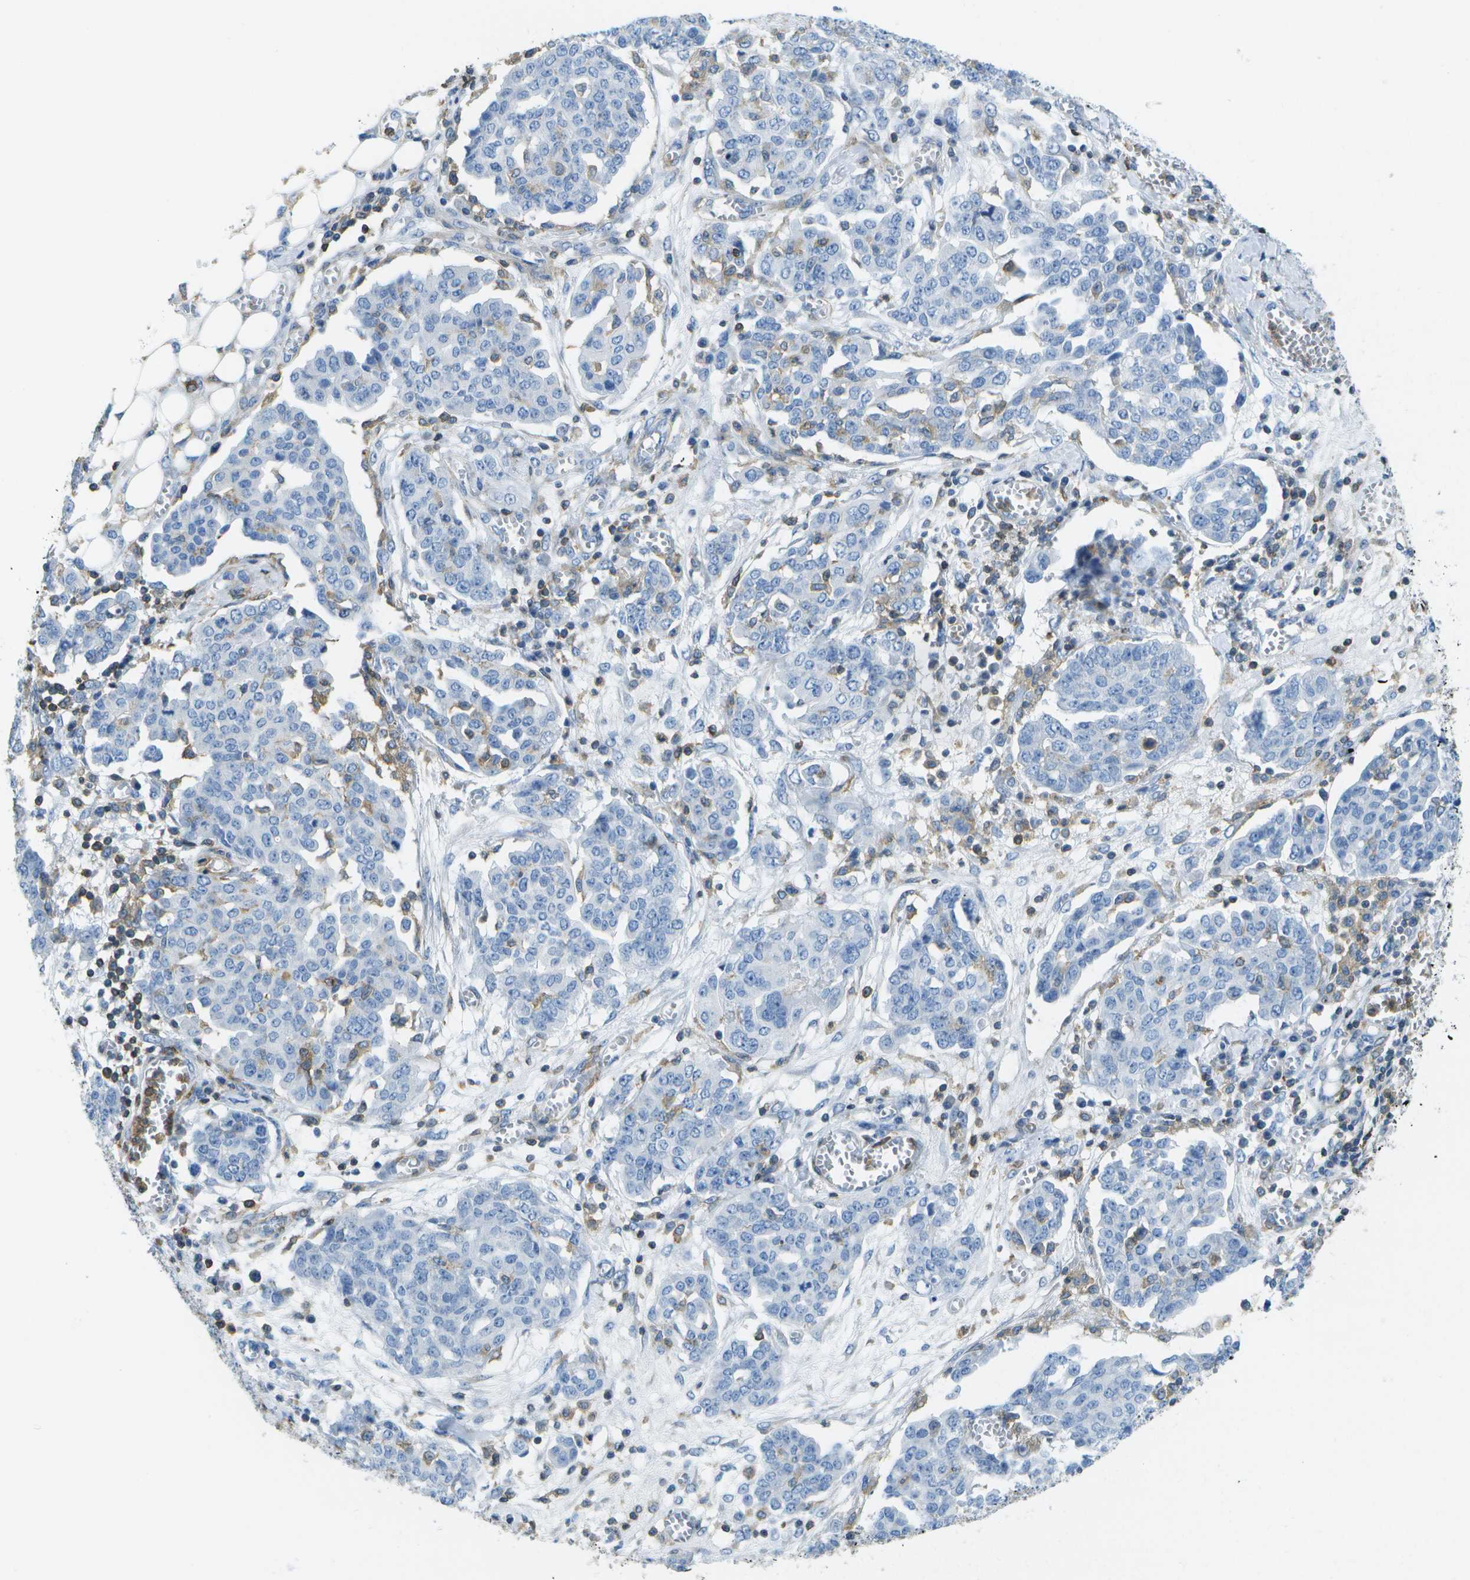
{"staining": {"intensity": "negative", "quantity": "none", "location": "none"}, "tissue": "ovarian cancer", "cell_type": "Tumor cells", "image_type": "cancer", "snomed": [{"axis": "morphology", "description": "Cystadenocarcinoma, serous, NOS"}, {"axis": "topography", "description": "Soft tissue"}, {"axis": "topography", "description": "Ovary"}], "caption": "This micrograph is of ovarian cancer (serous cystadenocarcinoma) stained with IHC to label a protein in brown with the nuclei are counter-stained blue. There is no staining in tumor cells.", "gene": "RCSD1", "patient": {"sex": "female", "age": 57}}